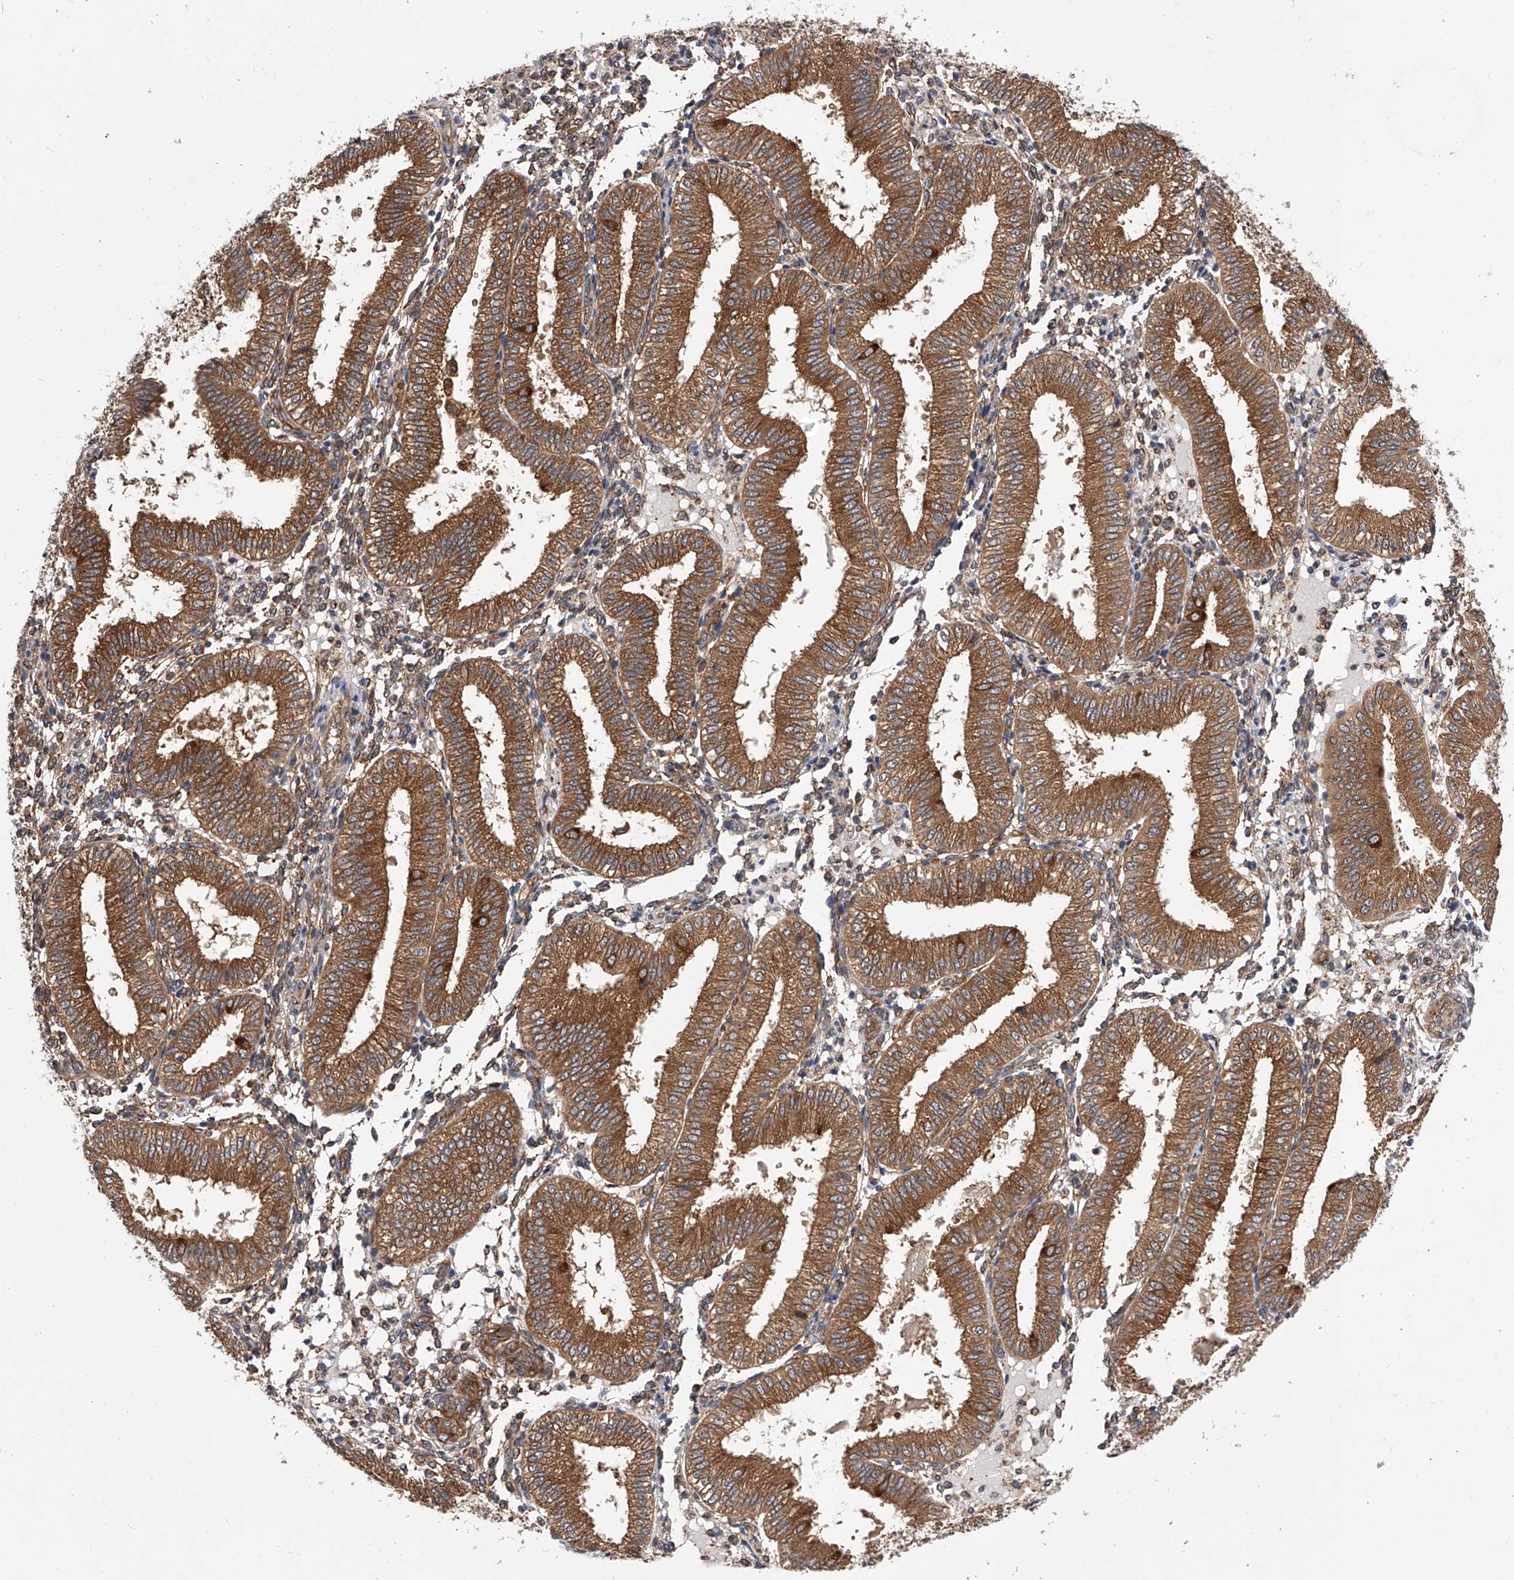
{"staining": {"intensity": "moderate", "quantity": ">75%", "location": "cytoplasmic/membranous"}, "tissue": "endometrium", "cell_type": "Cells in endometrial stroma", "image_type": "normal", "snomed": [{"axis": "morphology", "description": "Normal tissue, NOS"}, {"axis": "topography", "description": "Endometrium"}], "caption": "A medium amount of moderate cytoplasmic/membranous expression is identified in approximately >75% of cells in endometrial stroma in benign endometrium. (IHC, brightfield microscopy, high magnification).", "gene": "CFAP410", "patient": {"sex": "female", "age": 39}}